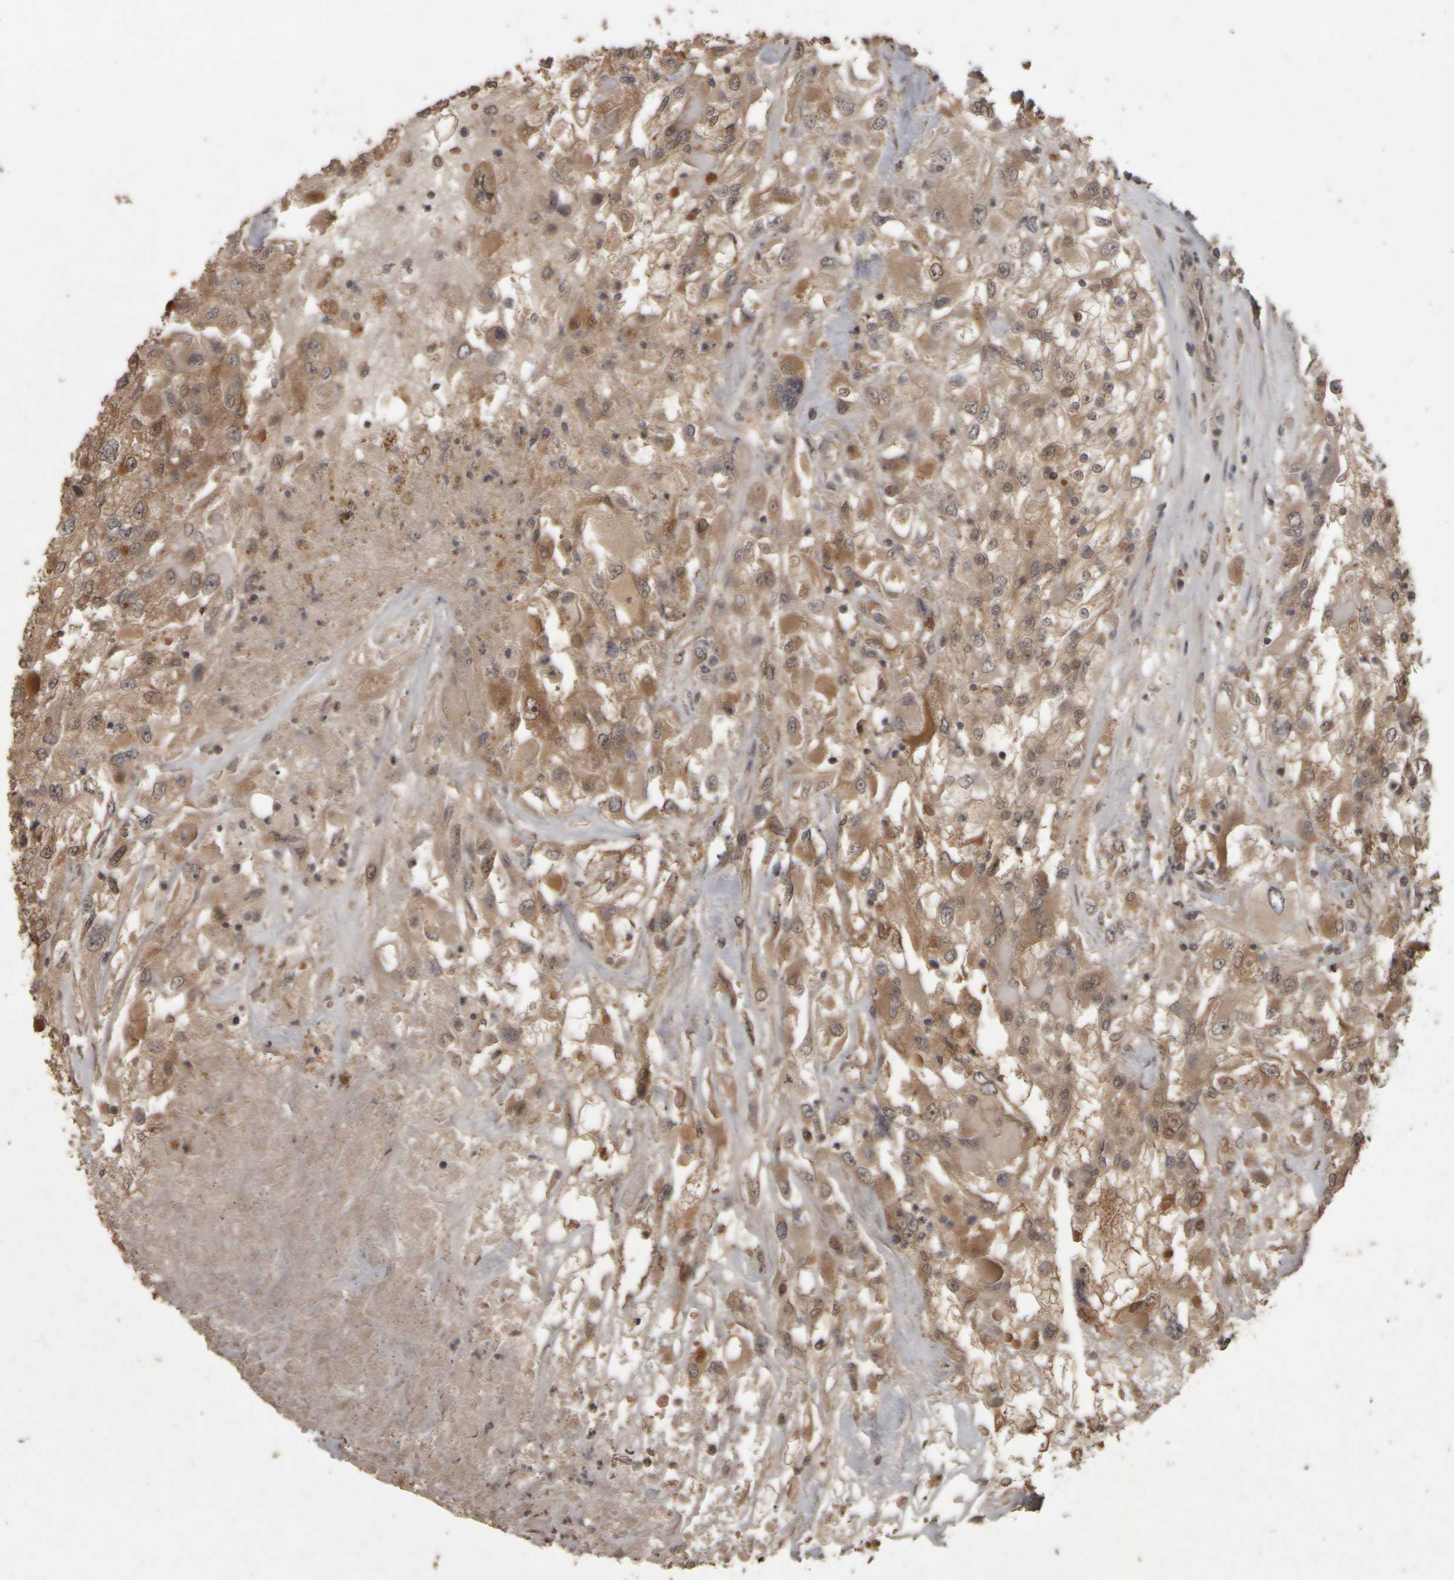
{"staining": {"intensity": "moderate", "quantity": ">75%", "location": "cytoplasmic/membranous"}, "tissue": "renal cancer", "cell_type": "Tumor cells", "image_type": "cancer", "snomed": [{"axis": "morphology", "description": "Adenocarcinoma, NOS"}, {"axis": "topography", "description": "Kidney"}], "caption": "This photomicrograph demonstrates immunohistochemistry staining of renal cancer (adenocarcinoma), with medium moderate cytoplasmic/membranous staining in approximately >75% of tumor cells.", "gene": "ACO1", "patient": {"sex": "female", "age": 52}}